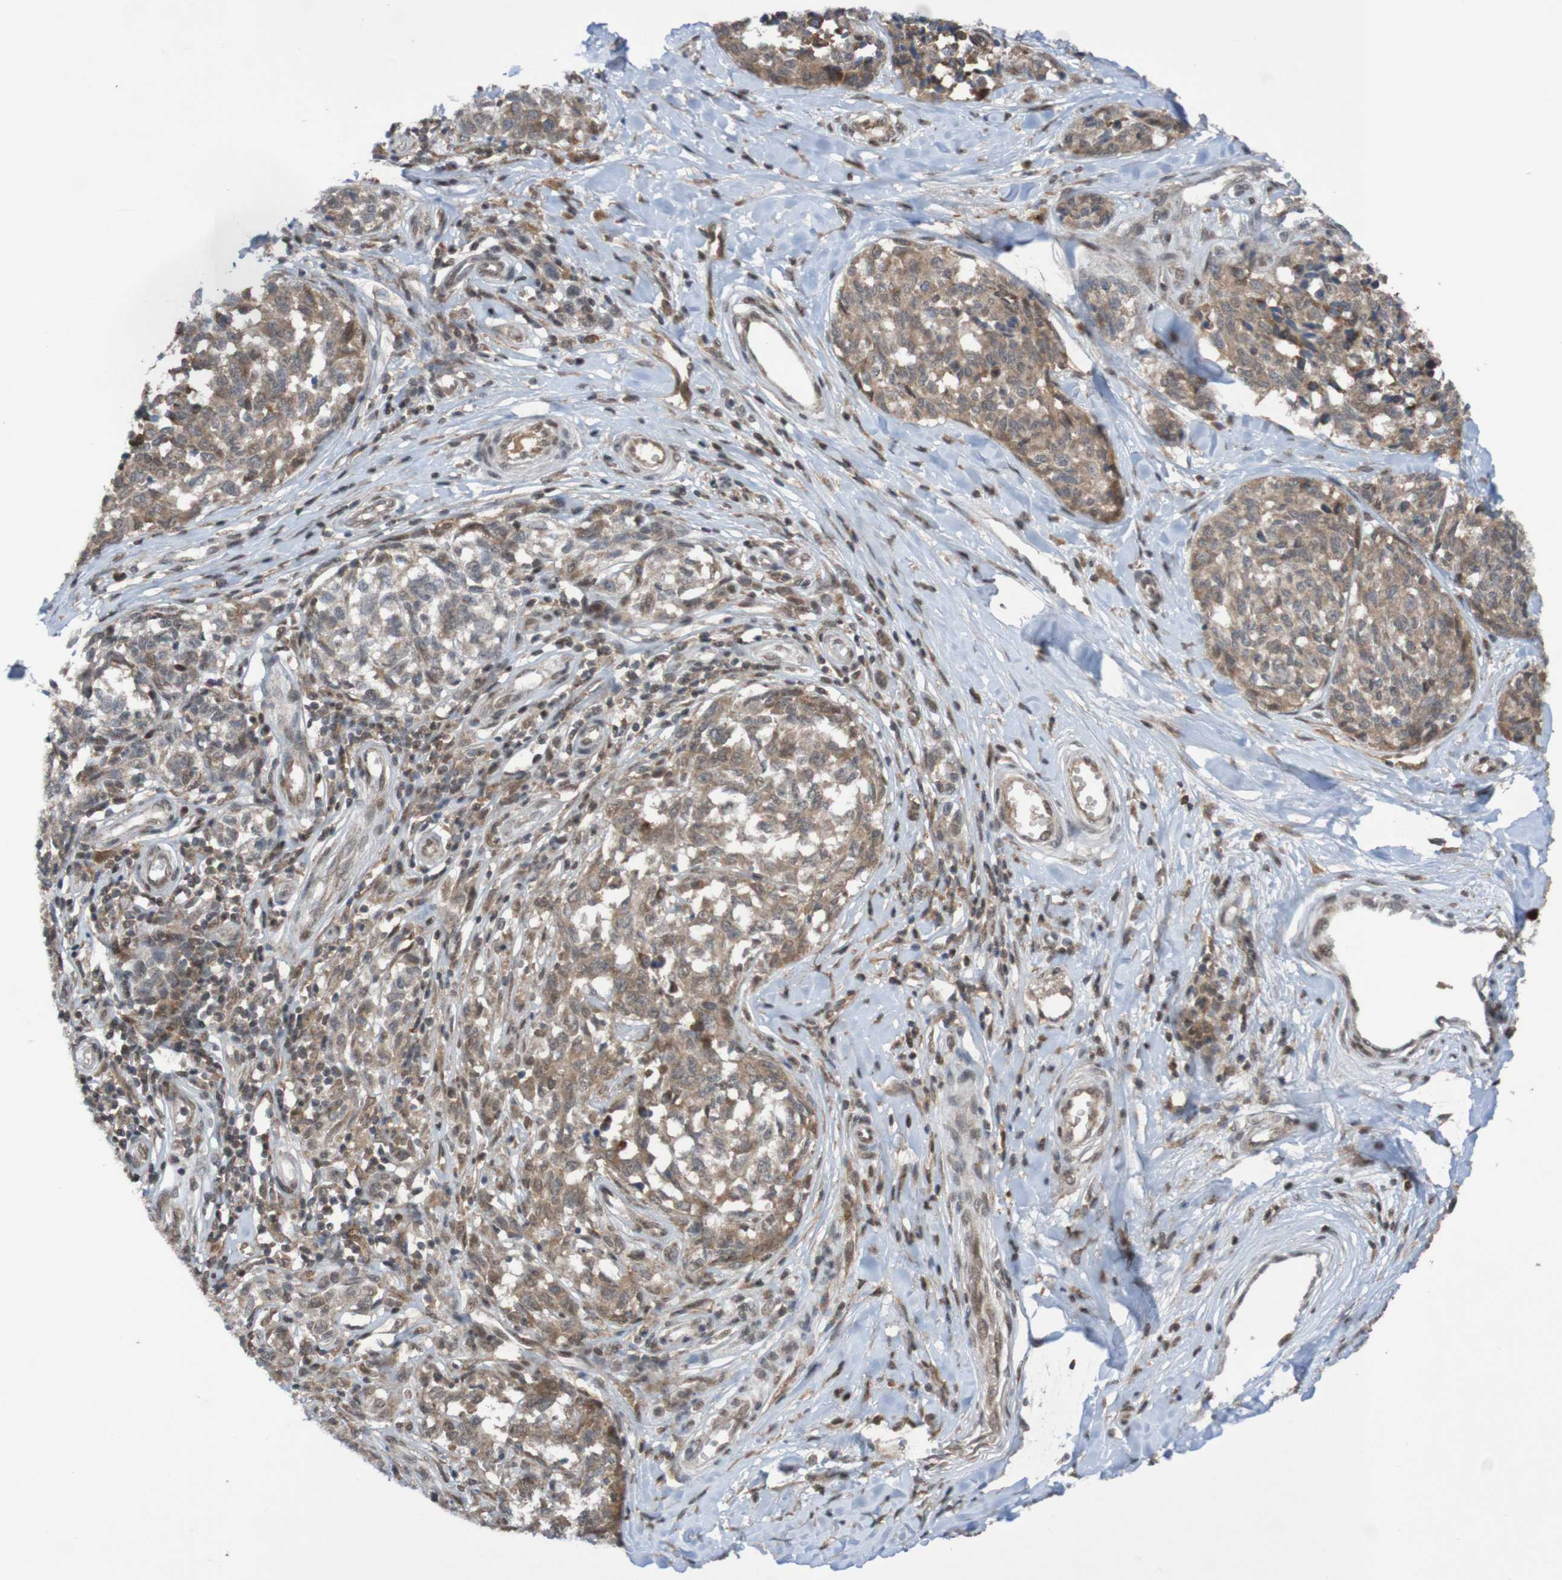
{"staining": {"intensity": "weak", "quantity": ">75%", "location": "cytoplasmic/membranous"}, "tissue": "melanoma", "cell_type": "Tumor cells", "image_type": "cancer", "snomed": [{"axis": "morphology", "description": "Malignant melanoma, NOS"}, {"axis": "topography", "description": "Skin"}], "caption": "A high-resolution image shows immunohistochemistry staining of malignant melanoma, which reveals weak cytoplasmic/membranous expression in approximately >75% of tumor cells.", "gene": "ITLN1", "patient": {"sex": "female", "age": 64}}